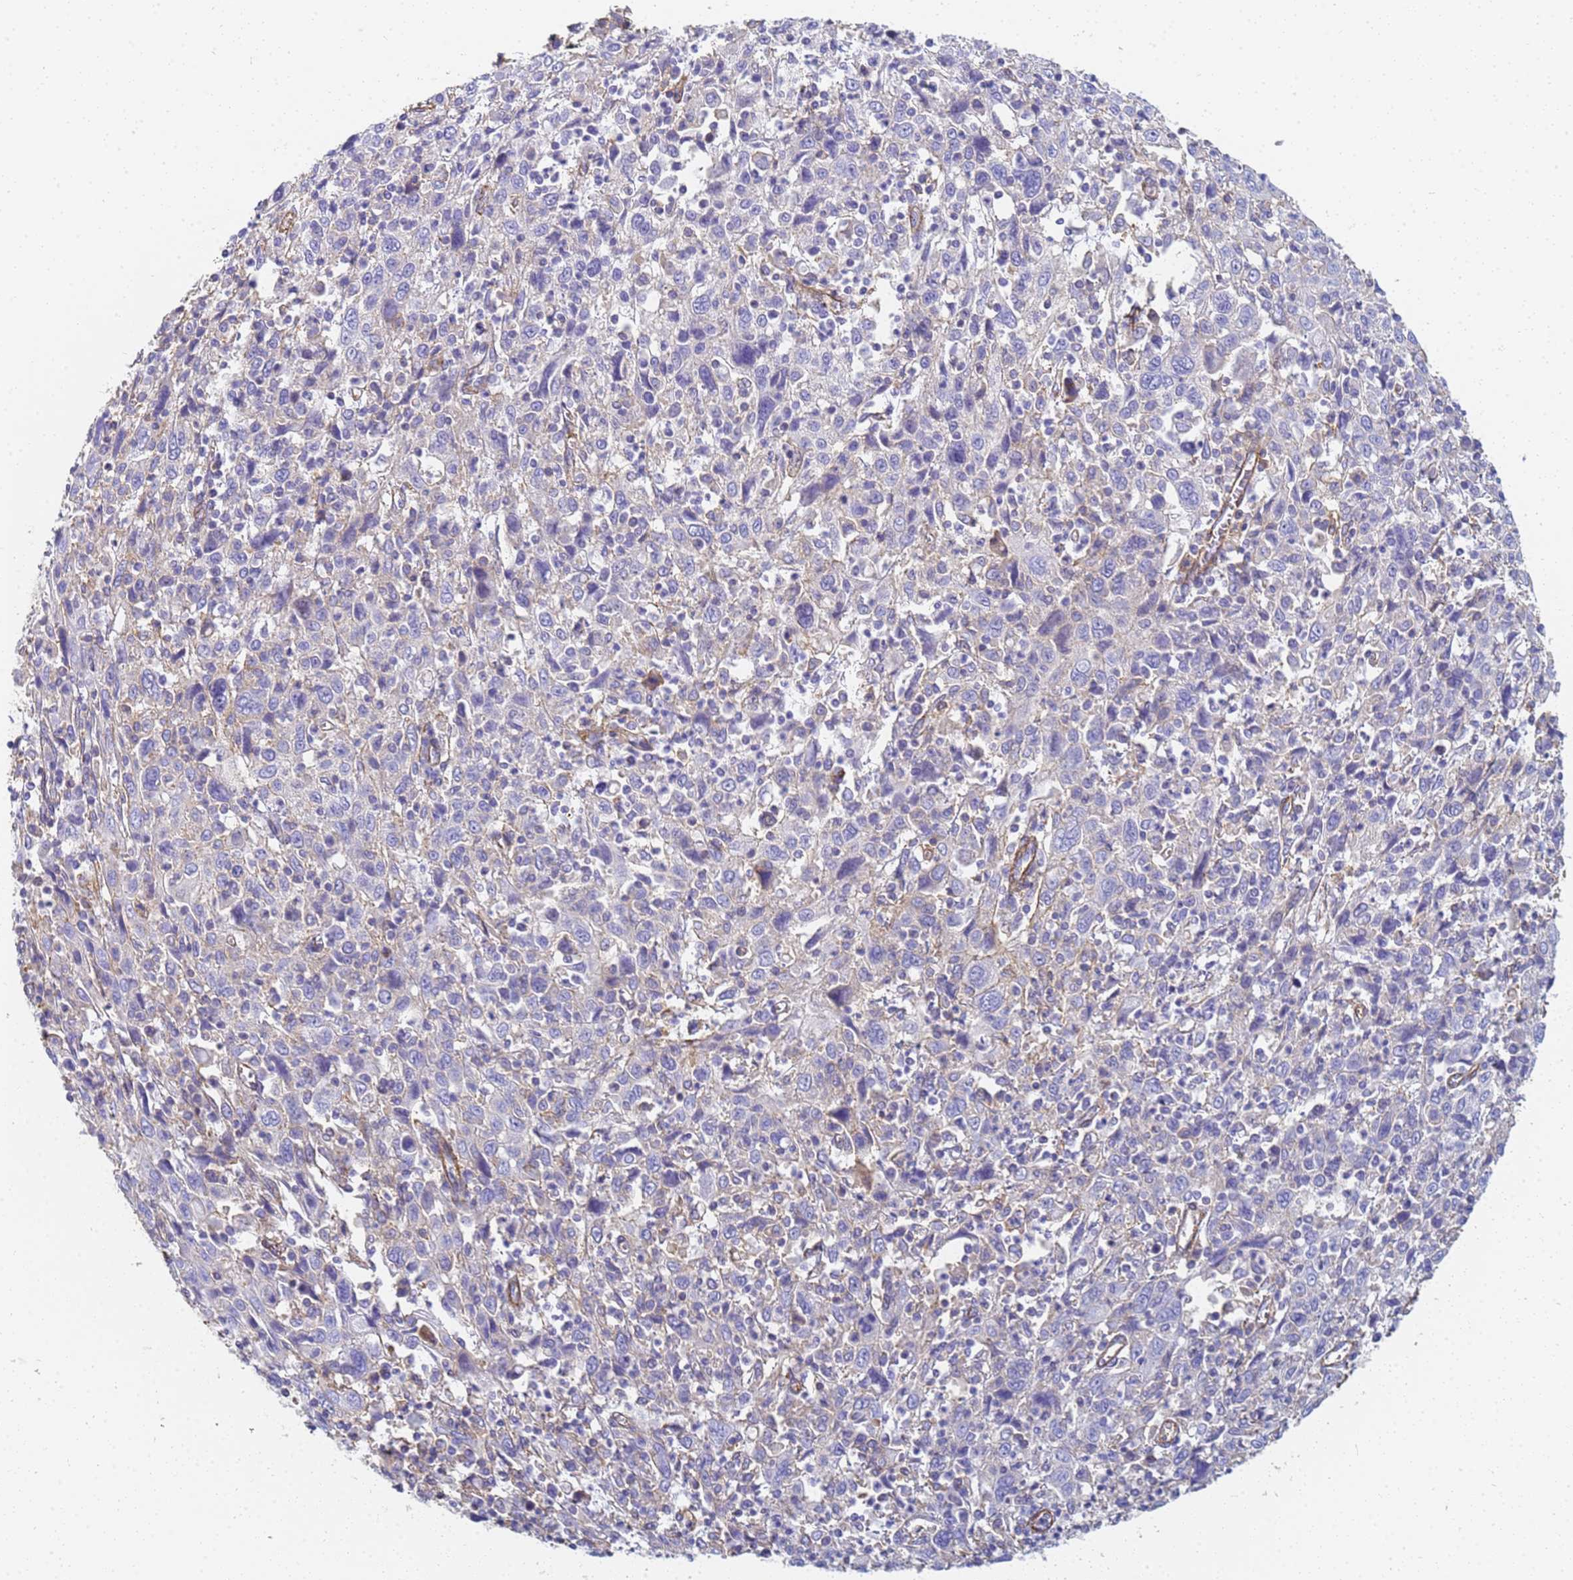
{"staining": {"intensity": "negative", "quantity": "none", "location": "none"}, "tissue": "cervical cancer", "cell_type": "Tumor cells", "image_type": "cancer", "snomed": [{"axis": "morphology", "description": "Squamous cell carcinoma, NOS"}, {"axis": "topography", "description": "Cervix"}], "caption": "Tumor cells show no significant positivity in cervical cancer.", "gene": "TPM1", "patient": {"sex": "female", "age": 46}}